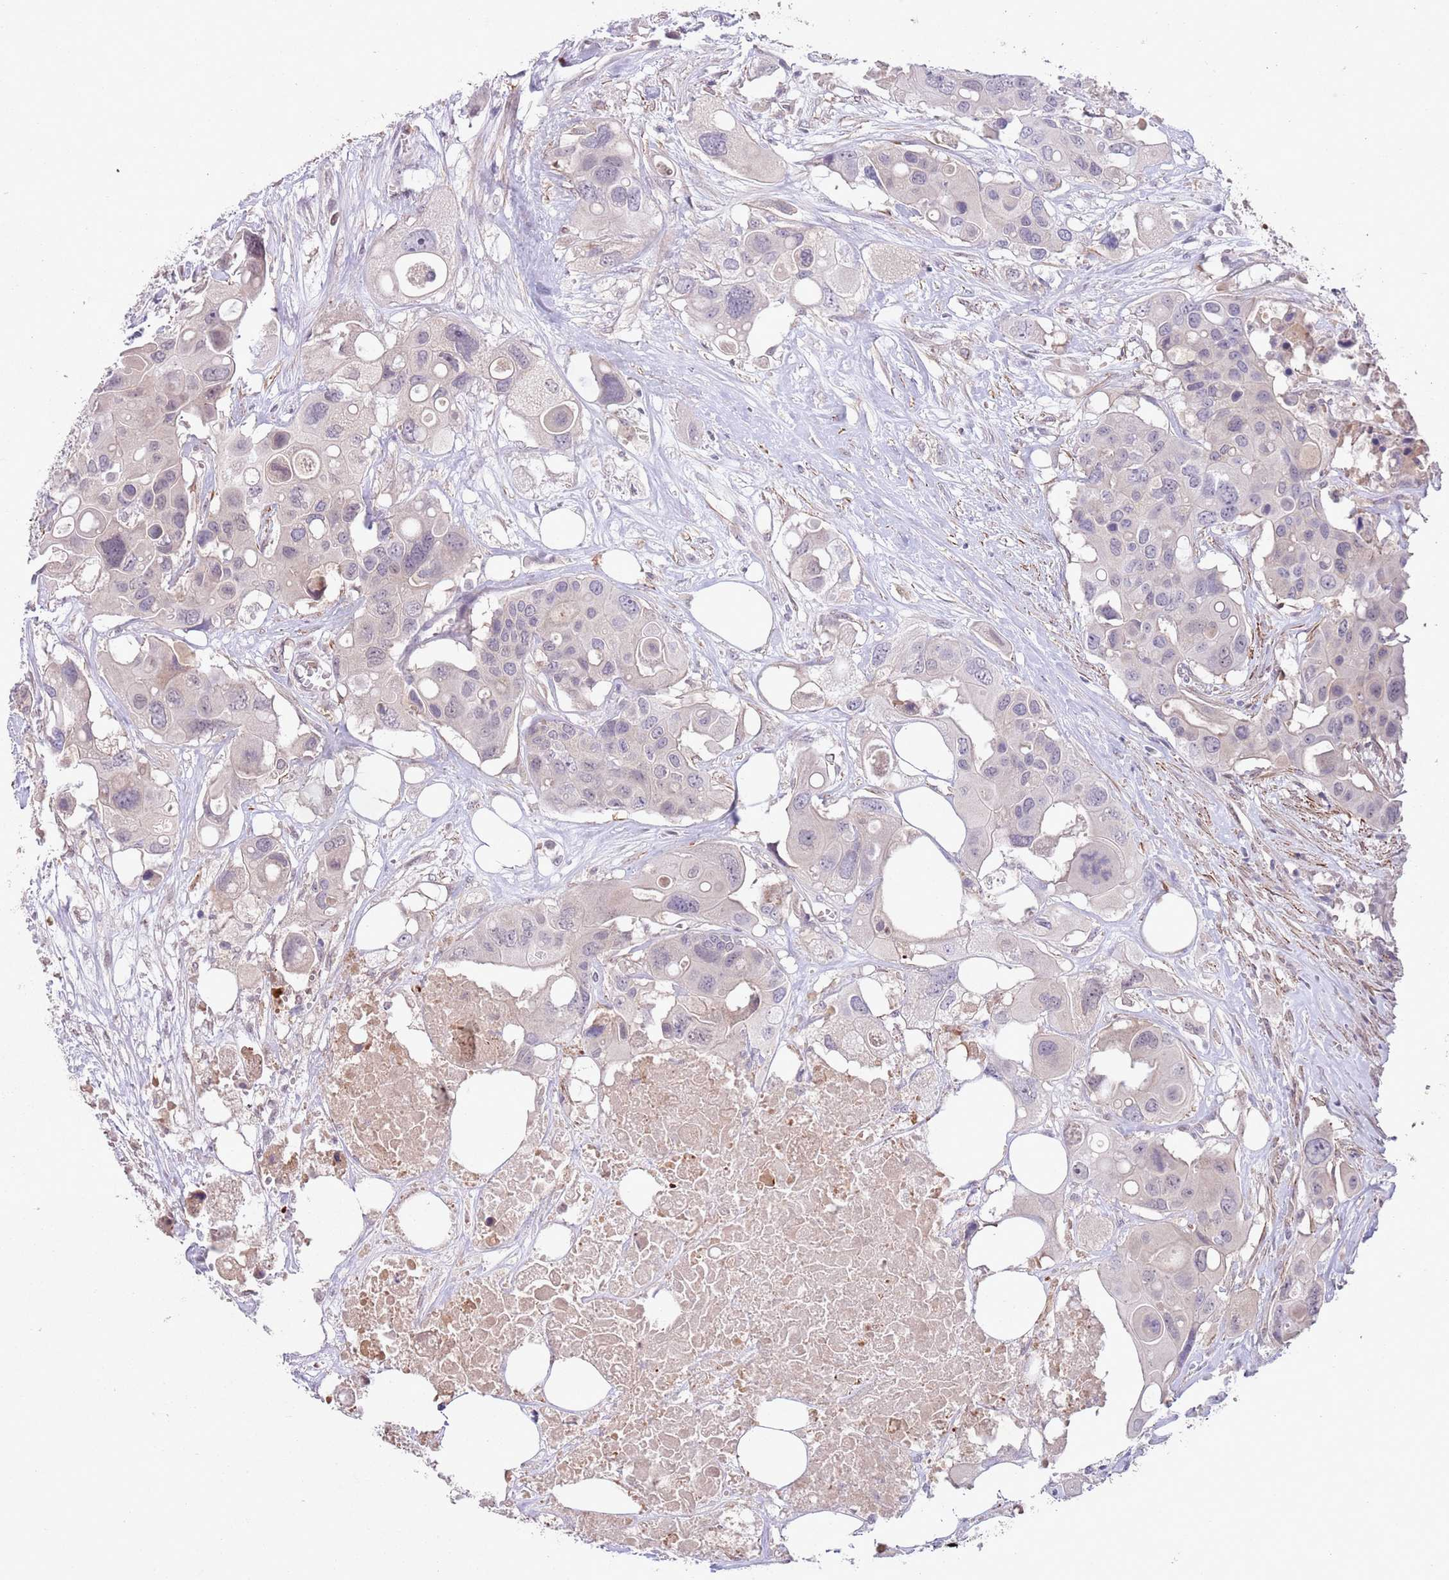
{"staining": {"intensity": "negative", "quantity": "none", "location": "none"}, "tissue": "colorectal cancer", "cell_type": "Tumor cells", "image_type": "cancer", "snomed": [{"axis": "morphology", "description": "Adenocarcinoma, NOS"}, {"axis": "topography", "description": "Colon"}], "caption": "Immunohistochemistry photomicrograph of human colorectal adenocarcinoma stained for a protein (brown), which shows no staining in tumor cells.", "gene": "CCNI", "patient": {"sex": "male", "age": 77}}